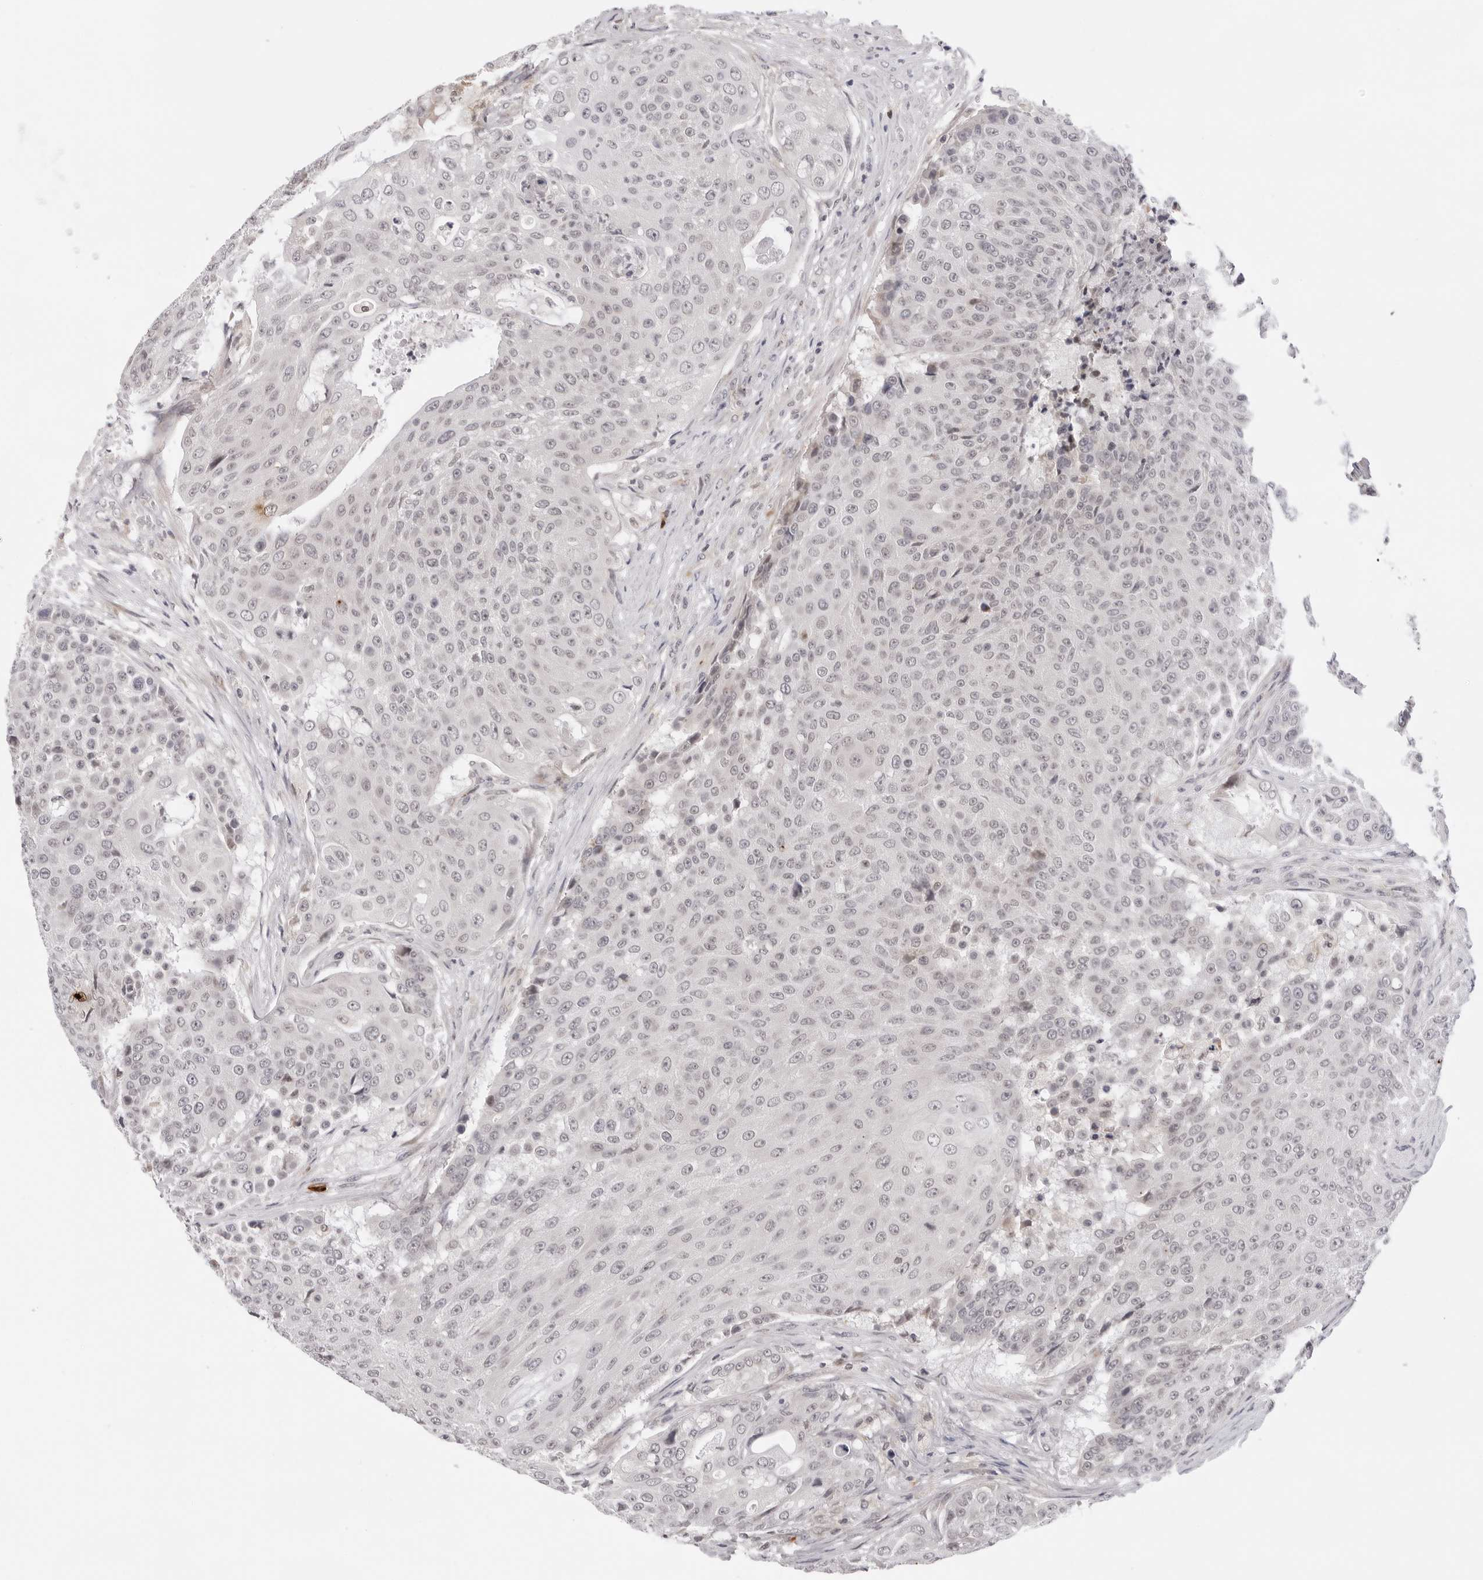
{"staining": {"intensity": "negative", "quantity": "none", "location": "none"}, "tissue": "urothelial cancer", "cell_type": "Tumor cells", "image_type": "cancer", "snomed": [{"axis": "morphology", "description": "Urothelial carcinoma, High grade"}, {"axis": "topography", "description": "Urinary bladder"}], "caption": "The photomicrograph reveals no staining of tumor cells in high-grade urothelial carcinoma.", "gene": "IL17RA", "patient": {"sex": "female", "age": 63}}